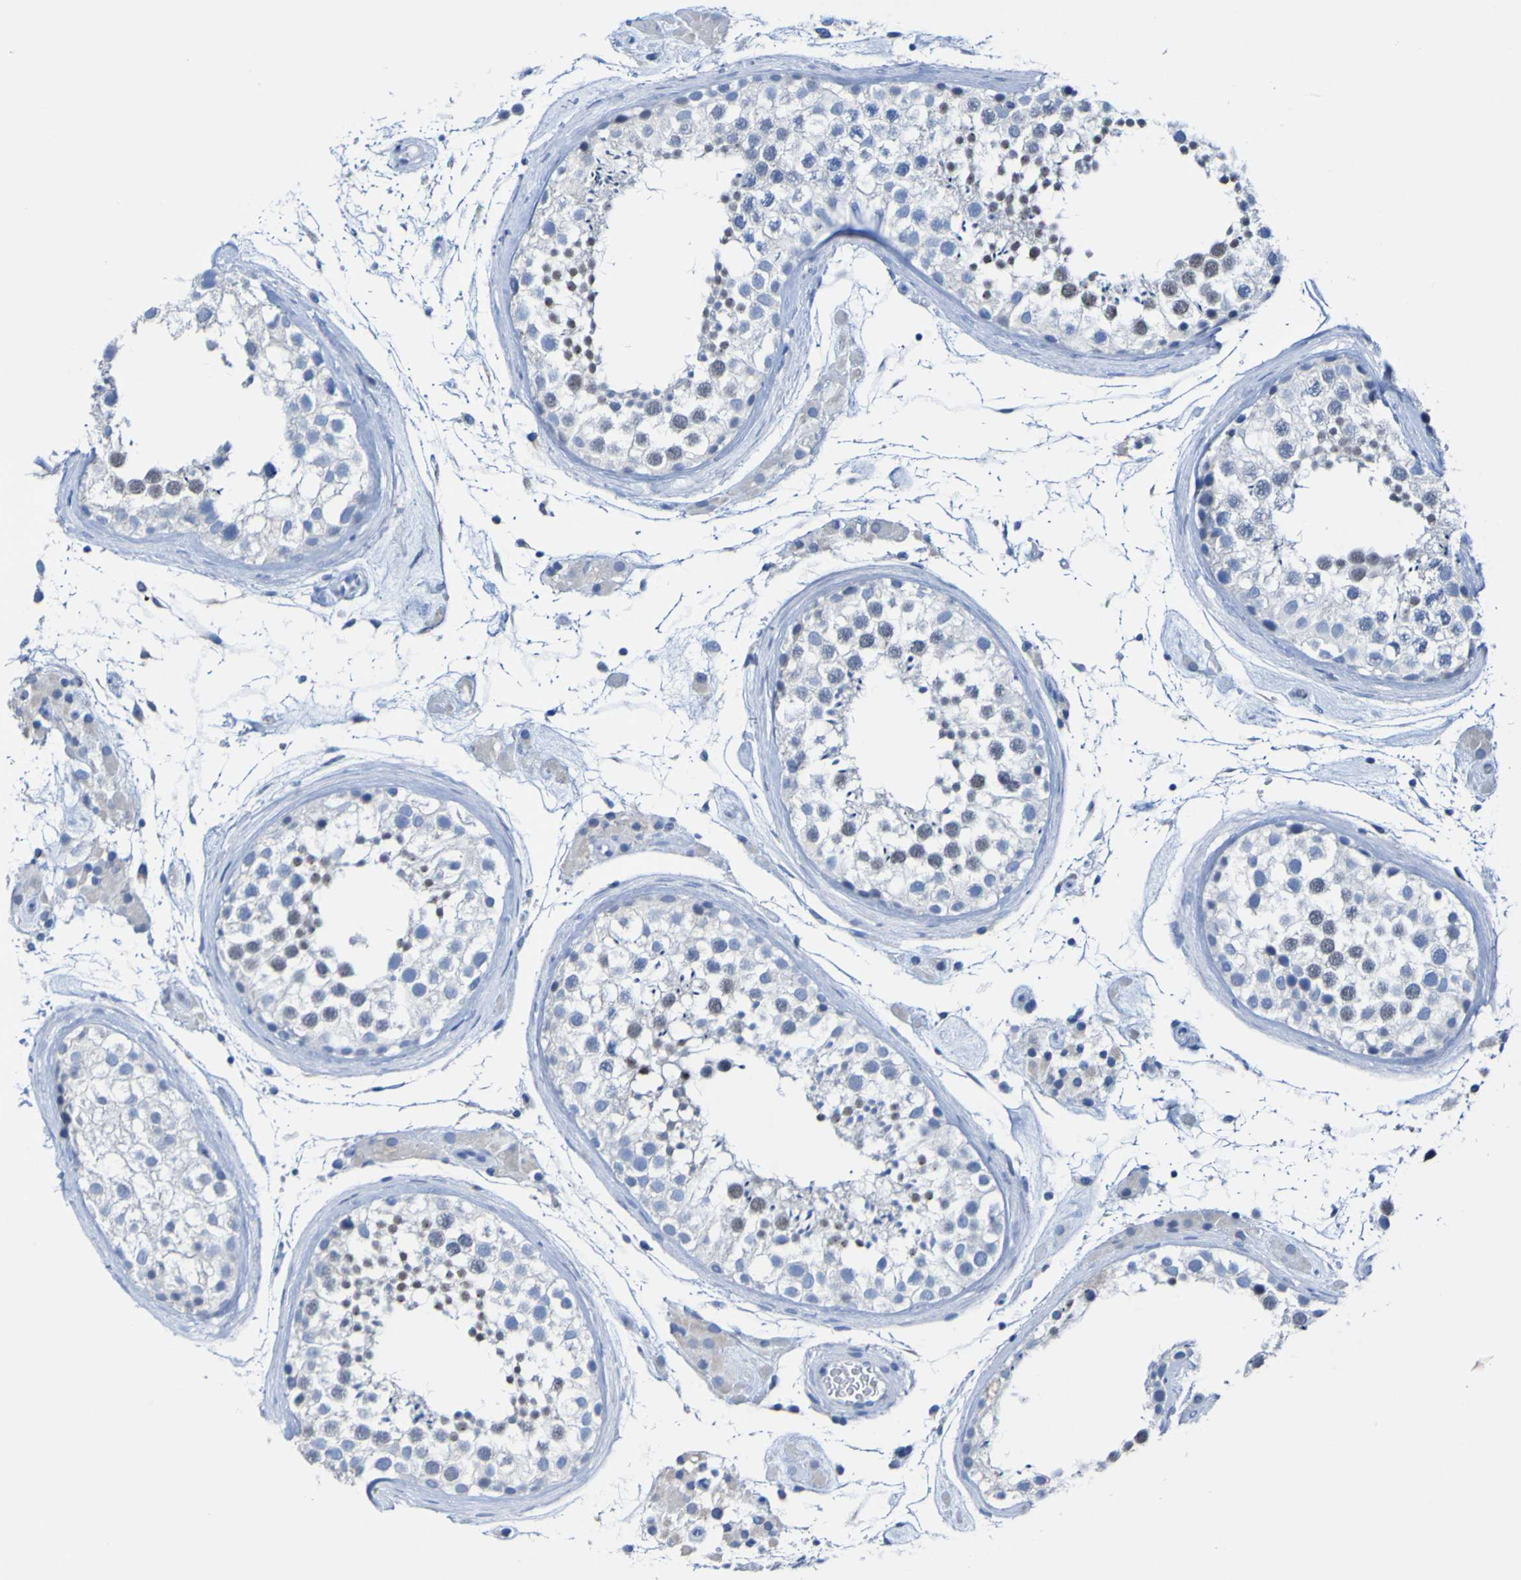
{"staining": {"intensity": "negative", "quantity": "none", "location": "none"}, "tissue": "testis", "cell_type": "Cells in seminiferous ducts", "image_type": "normal", "snomed": [{"axis": "morphology", "description": "Normal tissue, NOS"}, {"axis": "topography", "description": "Testis"}], "caption": "The immunohistochemistry image has no significant staining in cells in seminiferous ducts of testis. Brightfield microscopy of immunohistochemistry (IHC) stained with DAB (3,3'-diaminobenzidine) (brown) and hematoxylin (blue), captured at high magnification.", "gene": "ACMSD", "patient": {"sex": "male", "age": 46}}